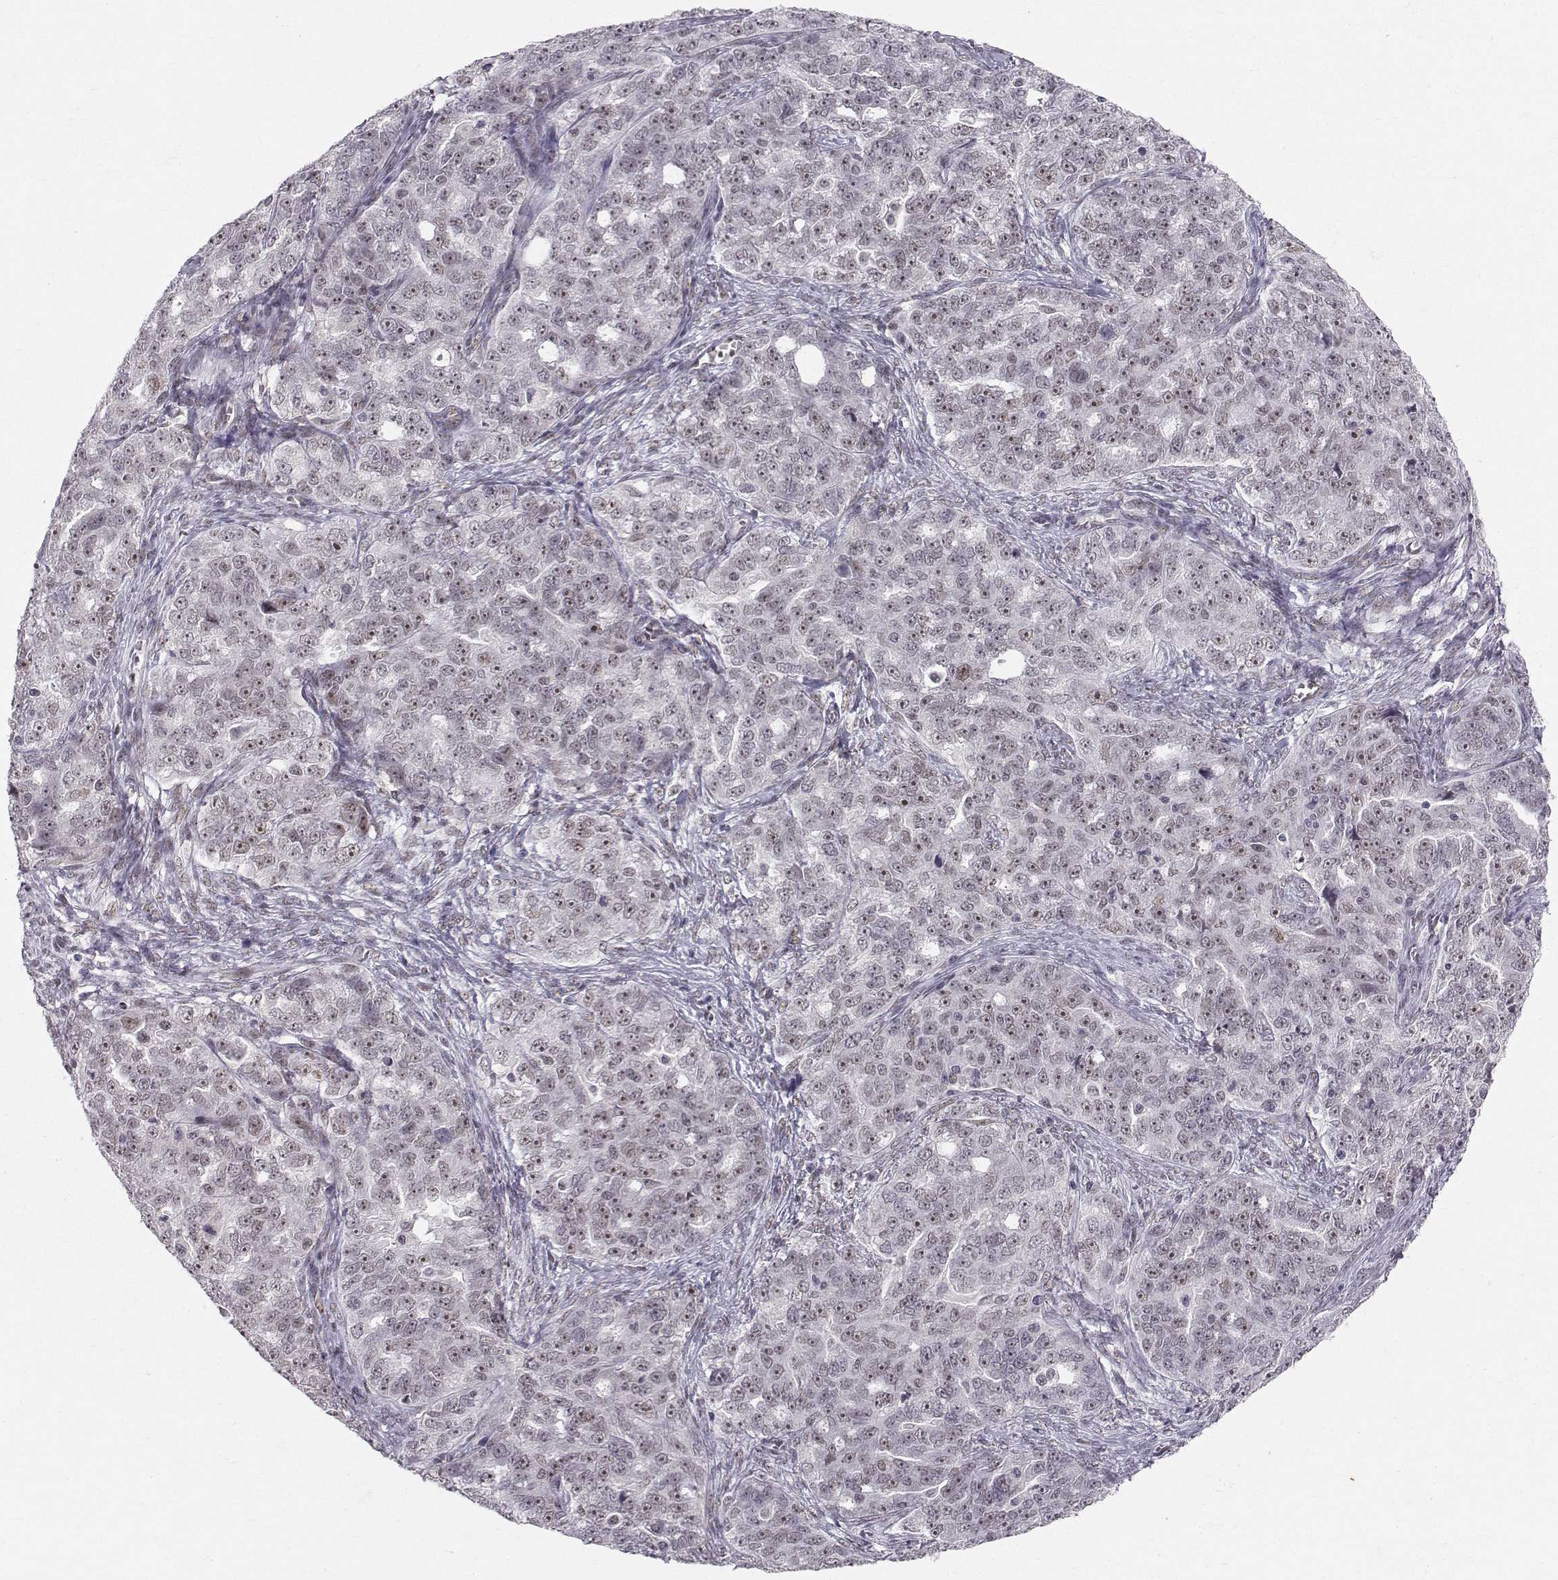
{"staining": {"intensity": "negative", "quantity": "none", "location": "none"}, "tissue": "ovarian cancer", "cell_type": "Tumor cells", "image_type": "cancer", "snomed": [{"axis": "morphology", "description": "Cystadenocarcinoma, serous, NOS"}, {"axis": "topography", "description": "Ovary"}], "caption": "The histopathology image exhibits no significant staining in tumor cells of ovarian serous cystadenocarcinoma.", "gene": "RPP38", "patient": {"sex": "female", "age": 51}}